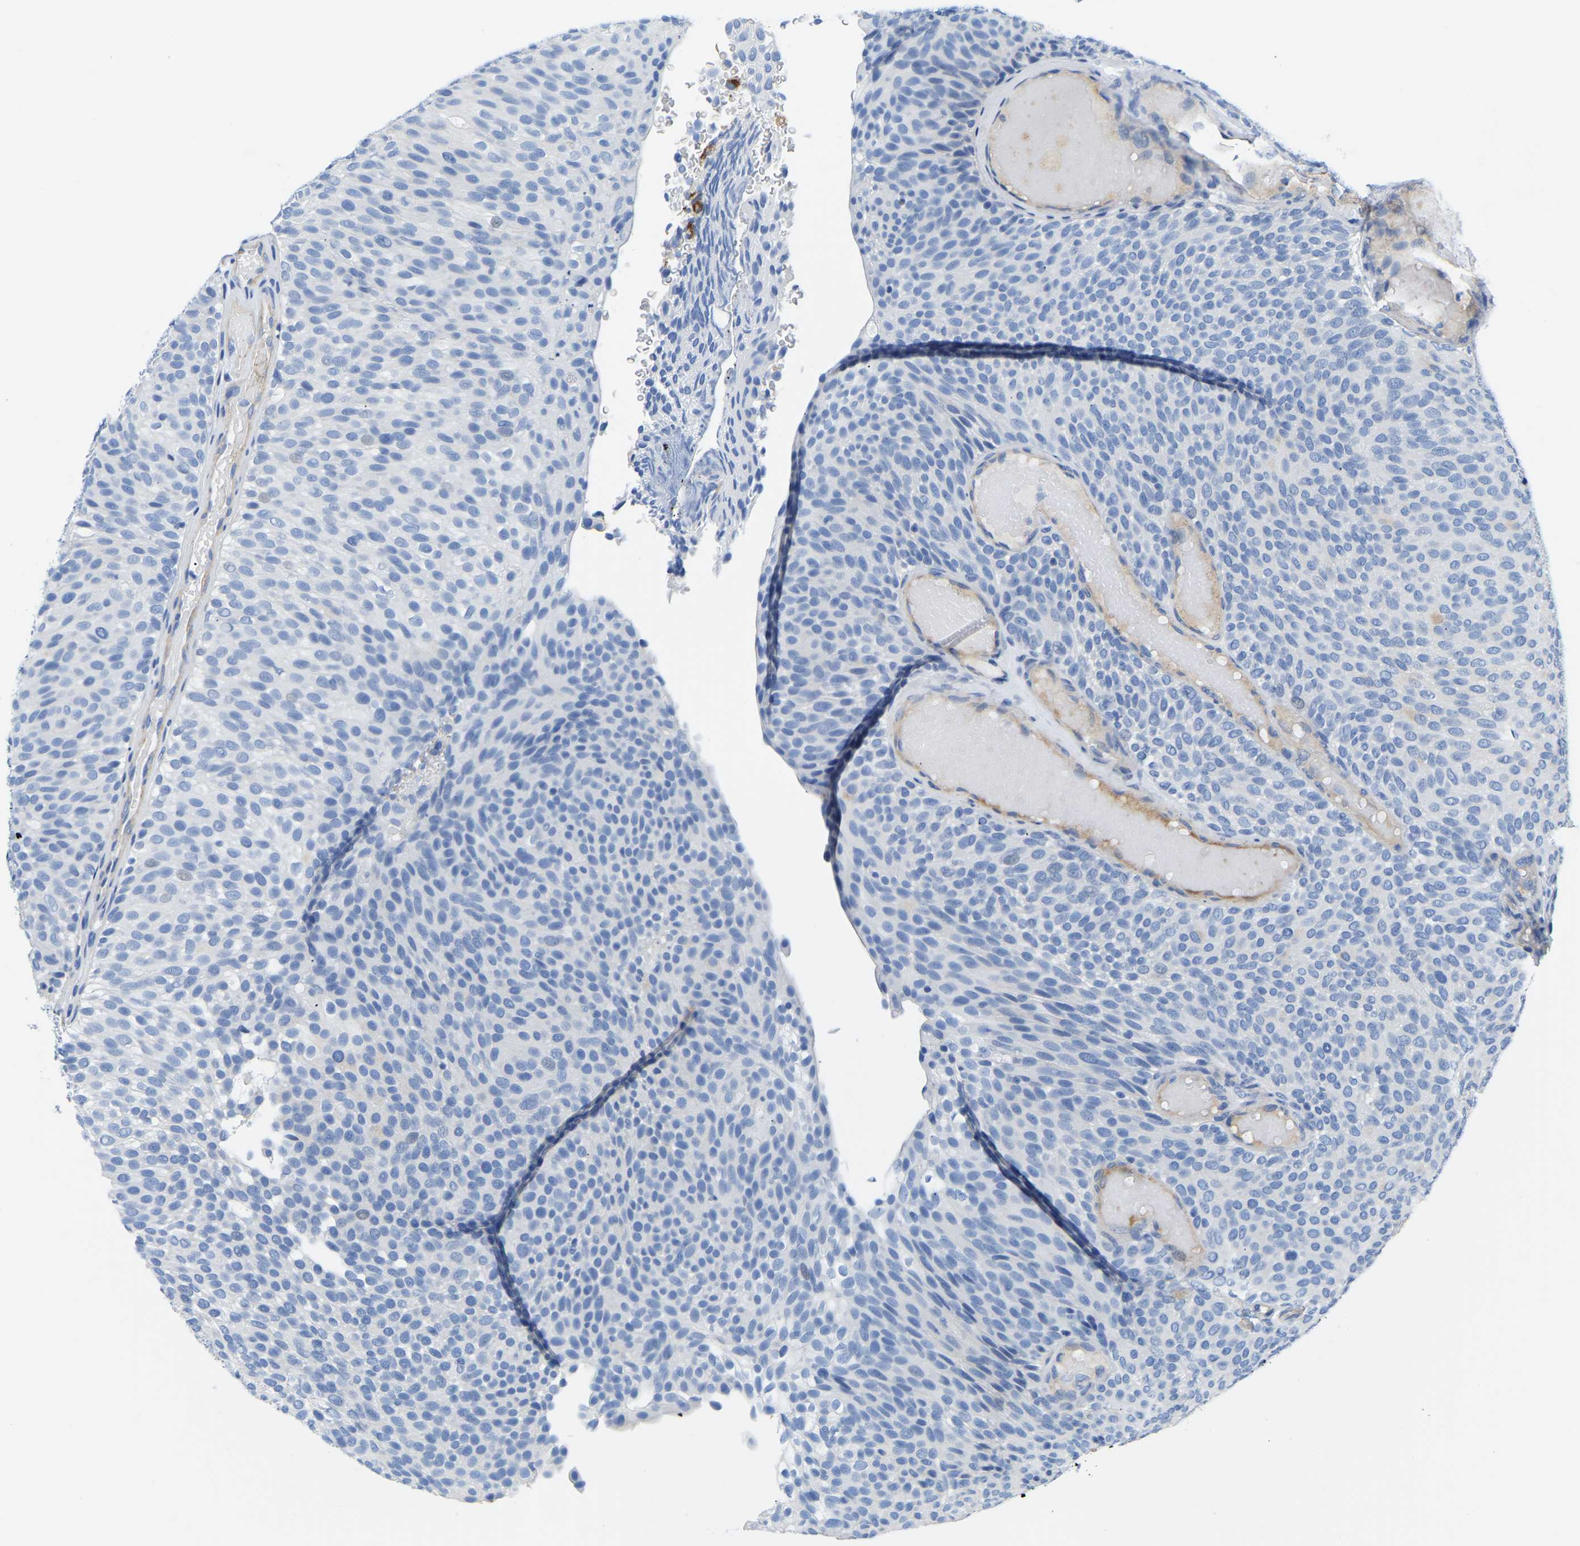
{"staining": {"intensity": "negative", "quantity": "none", "location": "none"}, "tissue": "urothelial cancer", "cell_type": "Tumor cells", "image_type": "cancer", "snomed": [{"axis": "morphology", "description": "Urothelial carcinoma, Low grade"}, {"axis": "topography", "description": "Urinary bladder"}], "caption": "IHC histopathology image of urothelial cancer stained for a protein (brown), which exhibits no expression in tumor cells. The staining was performed using DAB to visualize the protein expression in brown, while the nuclei were stained in blue with hematoxylin (Magnification: 20x).", "gene": "UPK3A", "patient": {"sex": "male", "age": 78}}